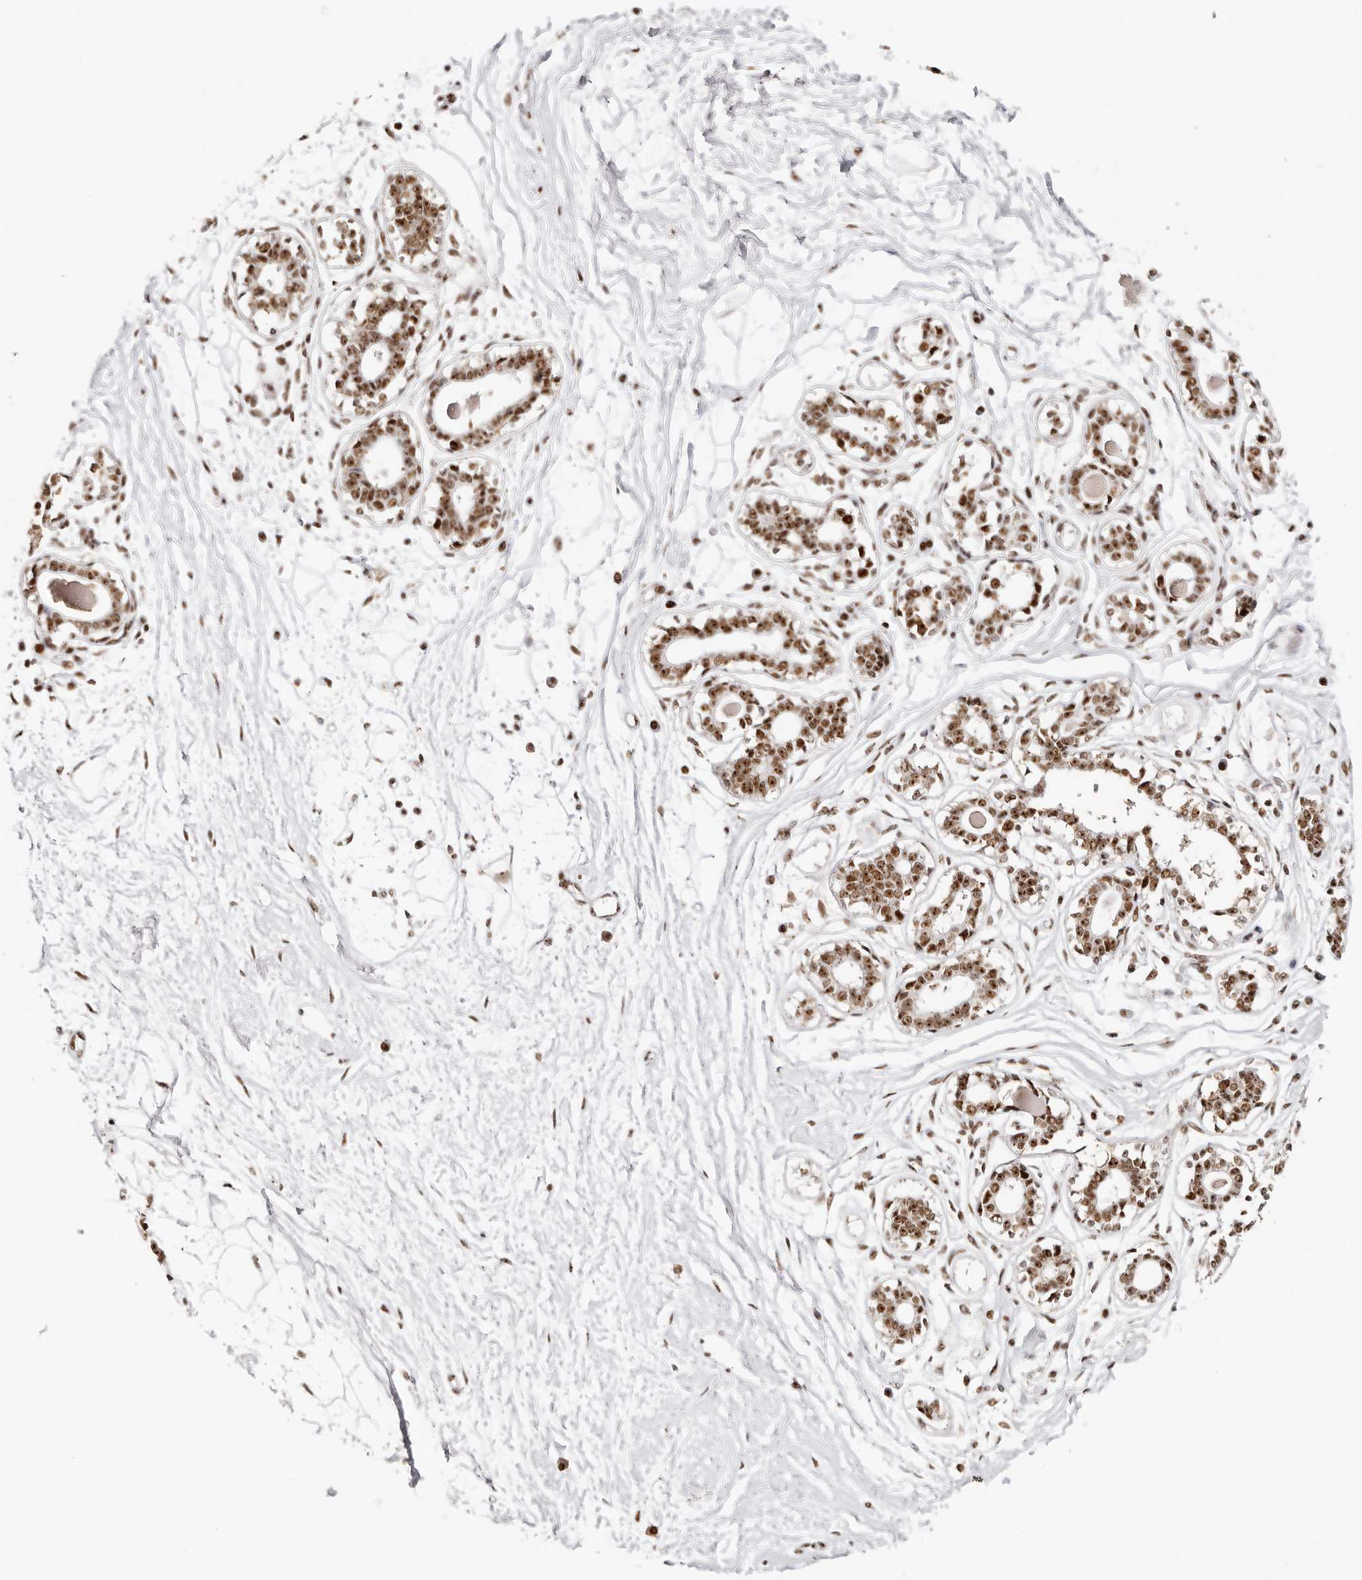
{"staining": {"intensity": "moderate", "quantity": ">75%", "location": "nuclear"}, "tissue": "breast", "cell_type": "Adipocytes", "image_type": "normal", "snomed": [{"axis": "morphology", "description": "Normal tissue, NOS"}, {"axis": "topography", "description": "Breast"}], "caption": "Immunohistochemistry histopathology image of benign breast stained for a protein (brown), which demonstrates medium levels of moderate nuclear expression in approximately >75% of adipocytes.", "gene": "IQGAP3", "patient": {"sex": "female", "age": 45}}